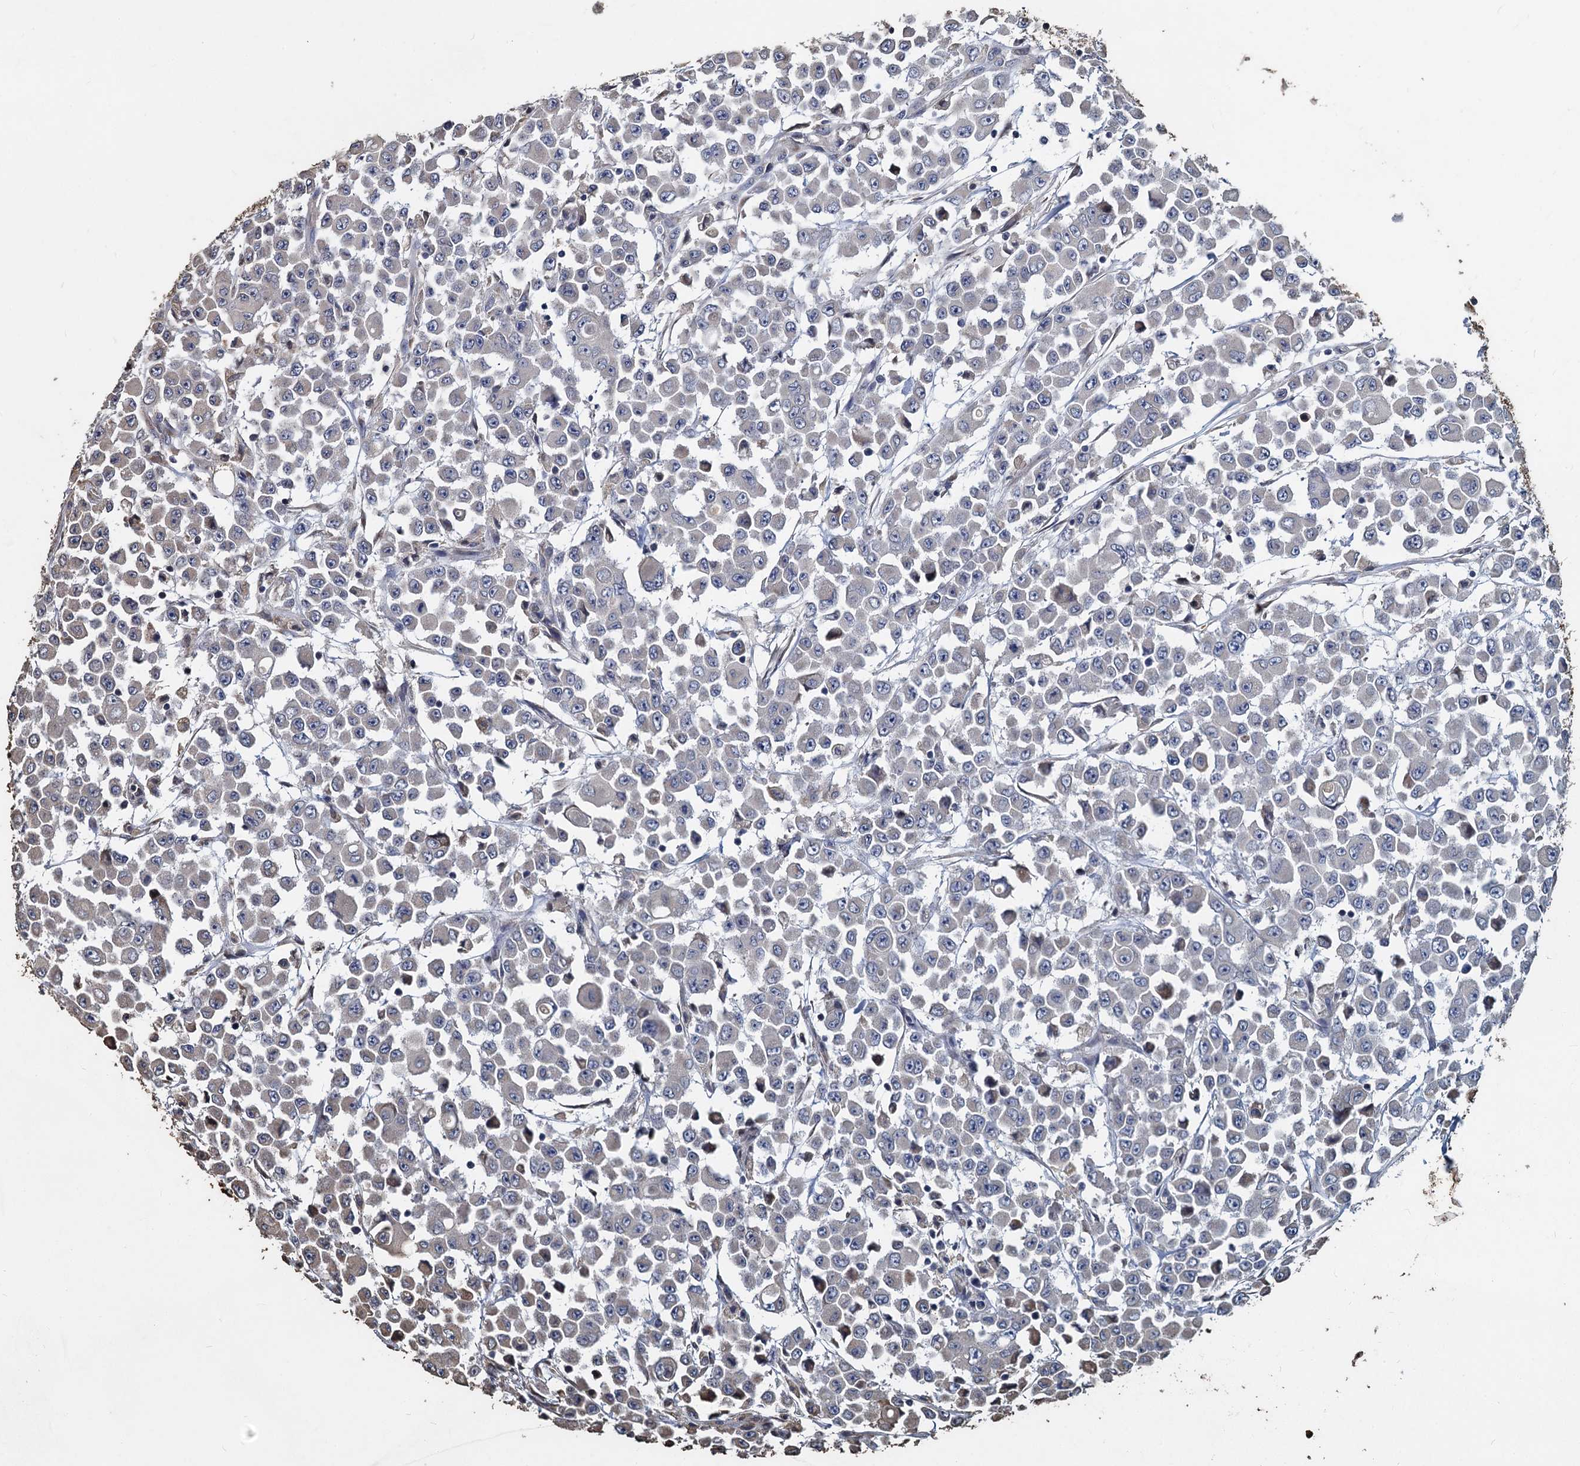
{"staining": {"intensity": "negative", "quantity": "none", "location": "none"}, "tissue": "colorectal cancer", "cell_type": "Tumor cells", "image_type": "cancer", "snomed": [{"axis": "morphology", "description": "Adenocarcinoma, NOS"}, {"axis": "topography", "description": "Colon"}], "caption": "Human adenocarcinoma (colorectal) stained for a protein using immunohistochemistry (IHC) demonstrates no positivity in tumor cells.", "gene": "TCTN2", "patient": {"sex": "male", "age": 51}}